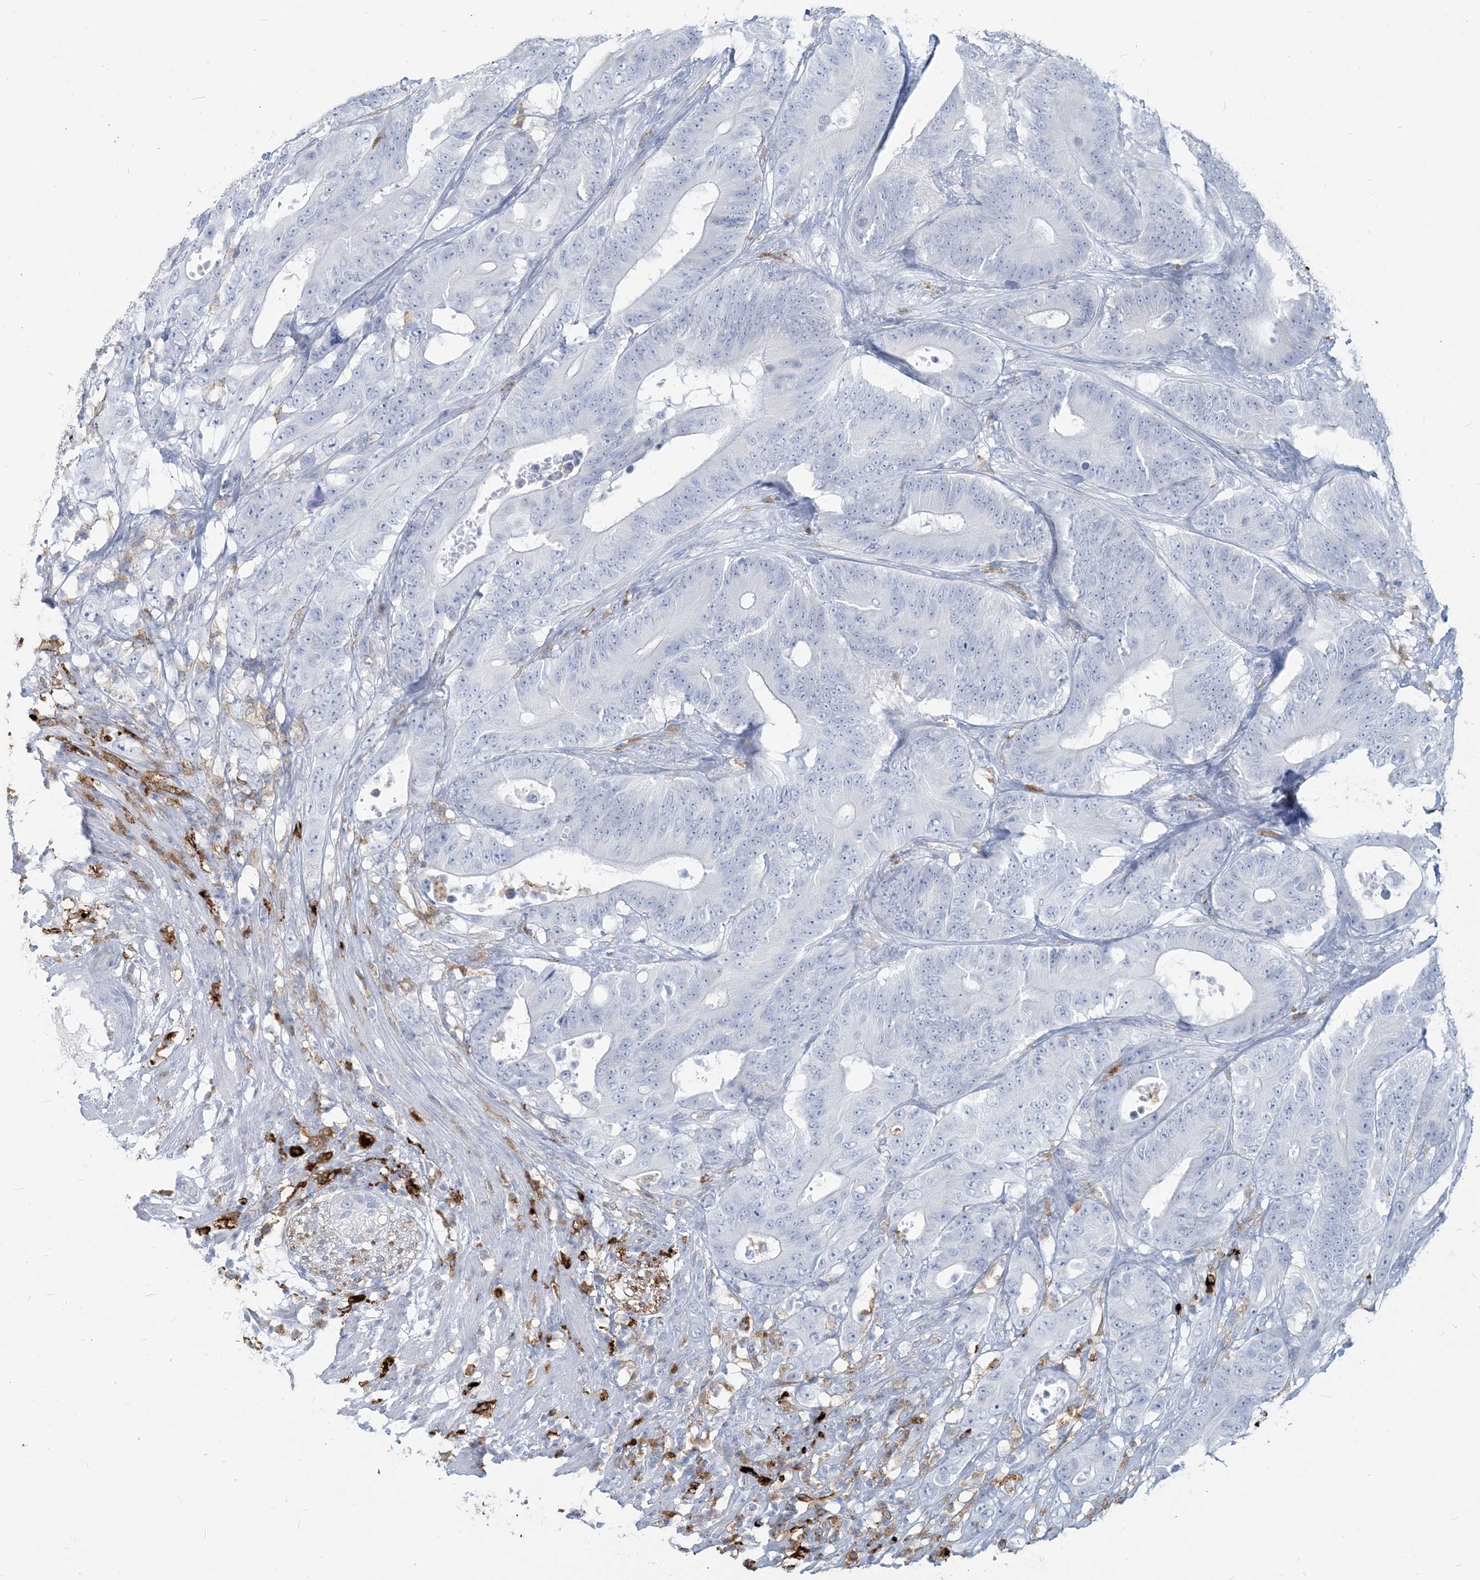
{"staining": {"intensity": "negative", "quantity": "none", "location": "none"}, "tissue": "colorectal cancer", "cell_type": "Tumor cells", "image_type": "cancer", "snomed": [{"axis": "morphology", "description": "Adenocarcinoma, NOS"}, {"axis": "topography", "description": "Colon"}], "caption": "A high-resolution image shows immunohistochemistry staining of colorectal cancer, which reveals no significant expression in tumor cells.", "gene": "HLA-DRB1", "patient": {"sex": "male", "age": 83}}